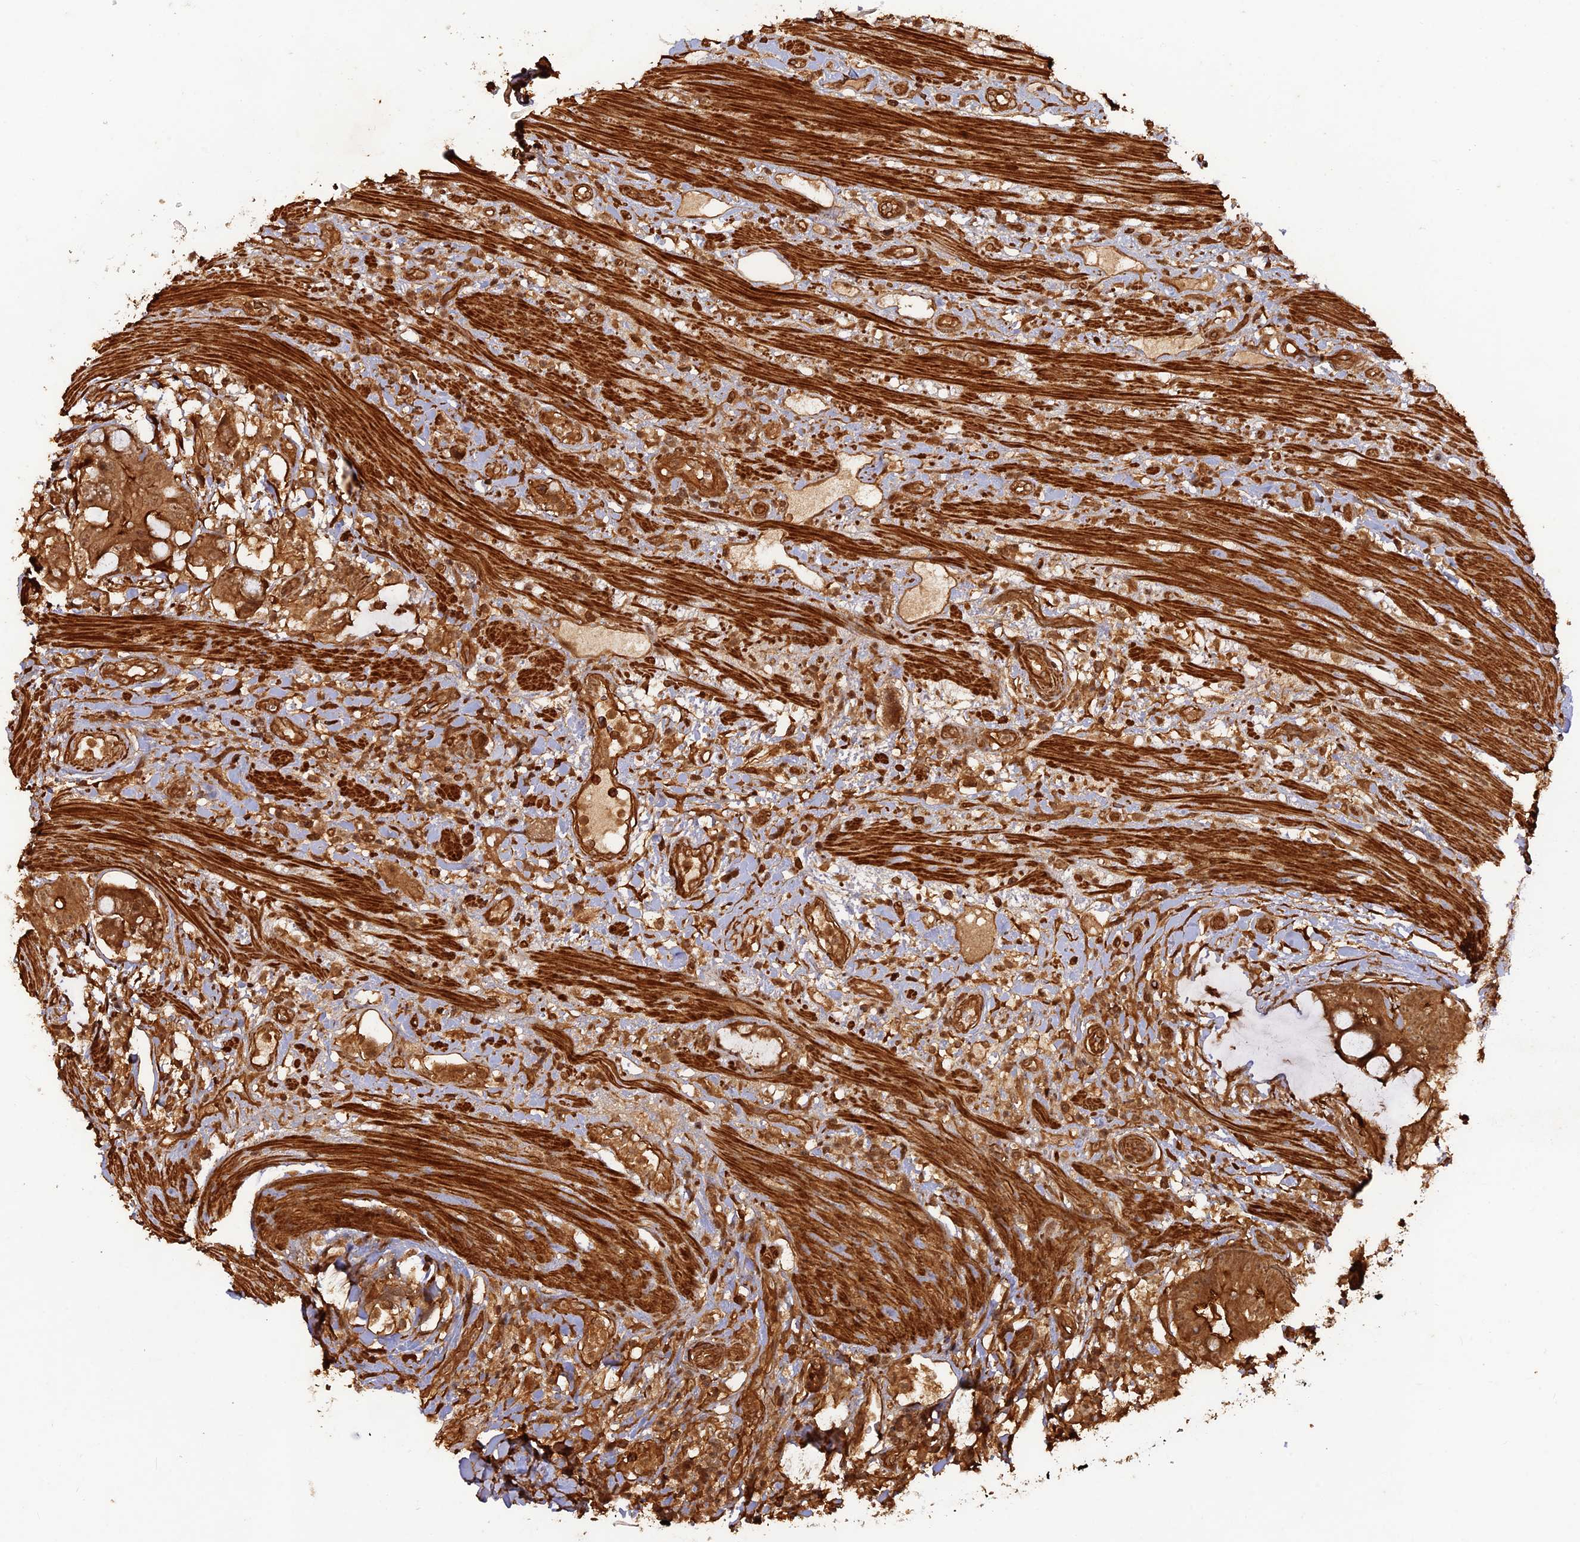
{"staining": {"intensity": "strong", "quantity": "25%-75%", "location": "cytoplasmic/membranous,nuclear"}, "tissue": "colorectal cancer", "cell_type": "Tumor cells", "image_type": "cancer", "snomed": [{"axis": "morphology", "description": "Adenocarcinoma, NOS"}, {"axis": "topography", "description": "Colon"}], "caption": "Colorectal cancer stained with a brown dye displays strong cytoplasmic/membranous and nuclear positive positivity in about 25%-75% of tumor cells.", "gene": "CCDC174", "patient": {"sex": "female", "age": 82}}